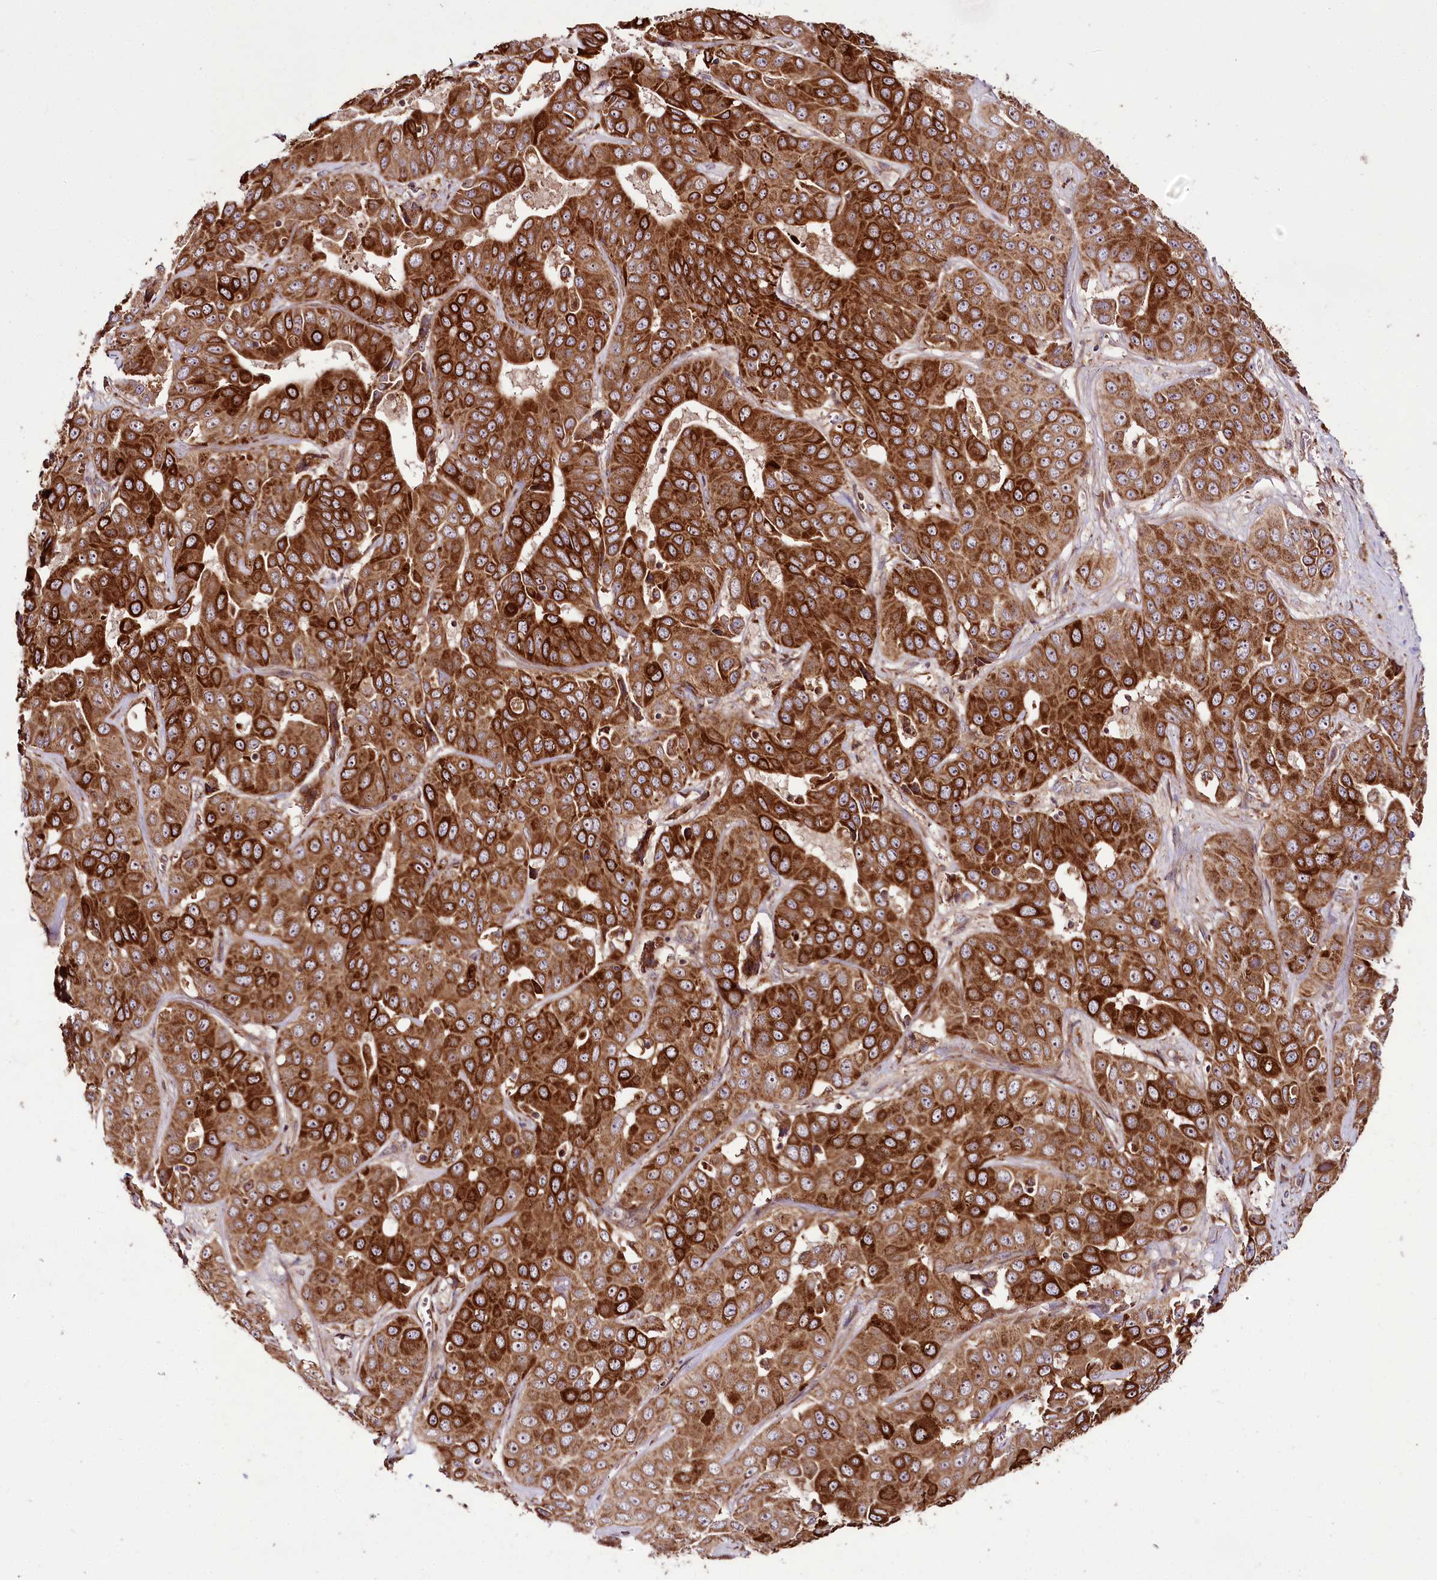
{"staining": {"intensity": "strong", "quantity": ">75%", "location": "cytoplasmic/membranous"}, "tissue": "liver cancer", "cell_type": "Tumor cells", "image_type": "cancer", "snomed": [{"axis": "morphology", "description": "Cholangiocarcinoma"}, {"axis": "topography", "description": "Liver"}], "caption": "Immunohistochemical staining of human liver cancer (cholangiocarcinoma) shows strong cytoplasmic/membranous protein positivity in approximately >75% of tumor cells. The staining is performed using DAB (3,3'-diaminobenzidine) brown chromogen to label protein expression. The nuclei are counter-stained blue using hematoxylin.", "gene": "RAB7A", "patient": {"sex": "female", "age": 52}}